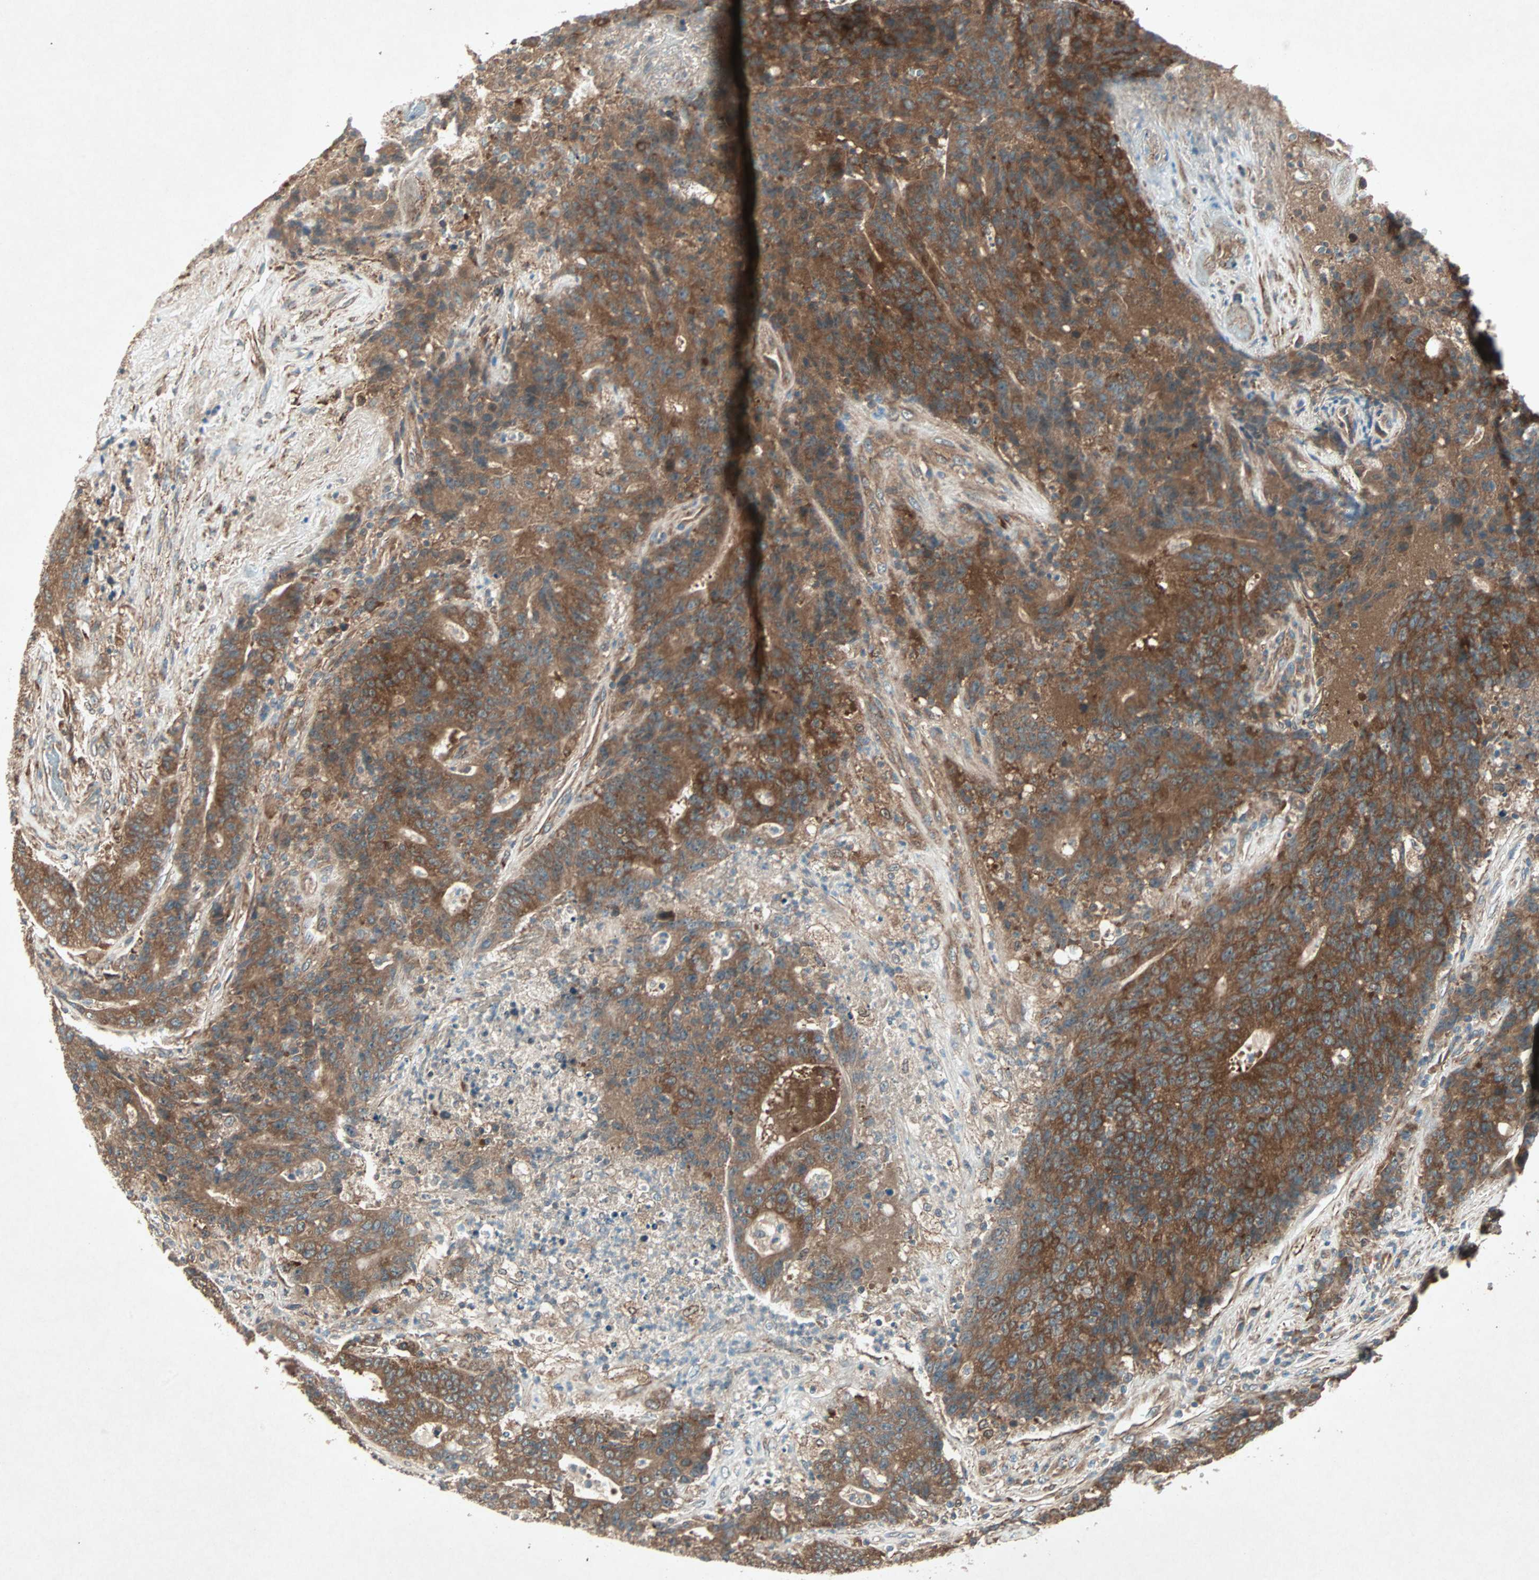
{"staining": {"intensity": "strong", "quantity": ">75%", "location": "cytoplasmic/membranous"}, "tissue": "colorectal cancer", "cell_type": "Tumor cells", "image_type": "cancer", "snomed": [{"axis": "morphology", "description": "Normal tissue, NOS"}, {"axis": "morphology", "description": "Adenocarcinoma, NOS"}, {"axis": "topography", "description": "Colon"}], "caption": "Immunohistochemistry (DAB) staining of human adenocarcinoma (colorectal) demonstrates strong cytoplasmic/membranous protein staining in approximately >75% of tumor cells.", "gene": "SDSL", "patient": {"sex": "female", "age": 75}}